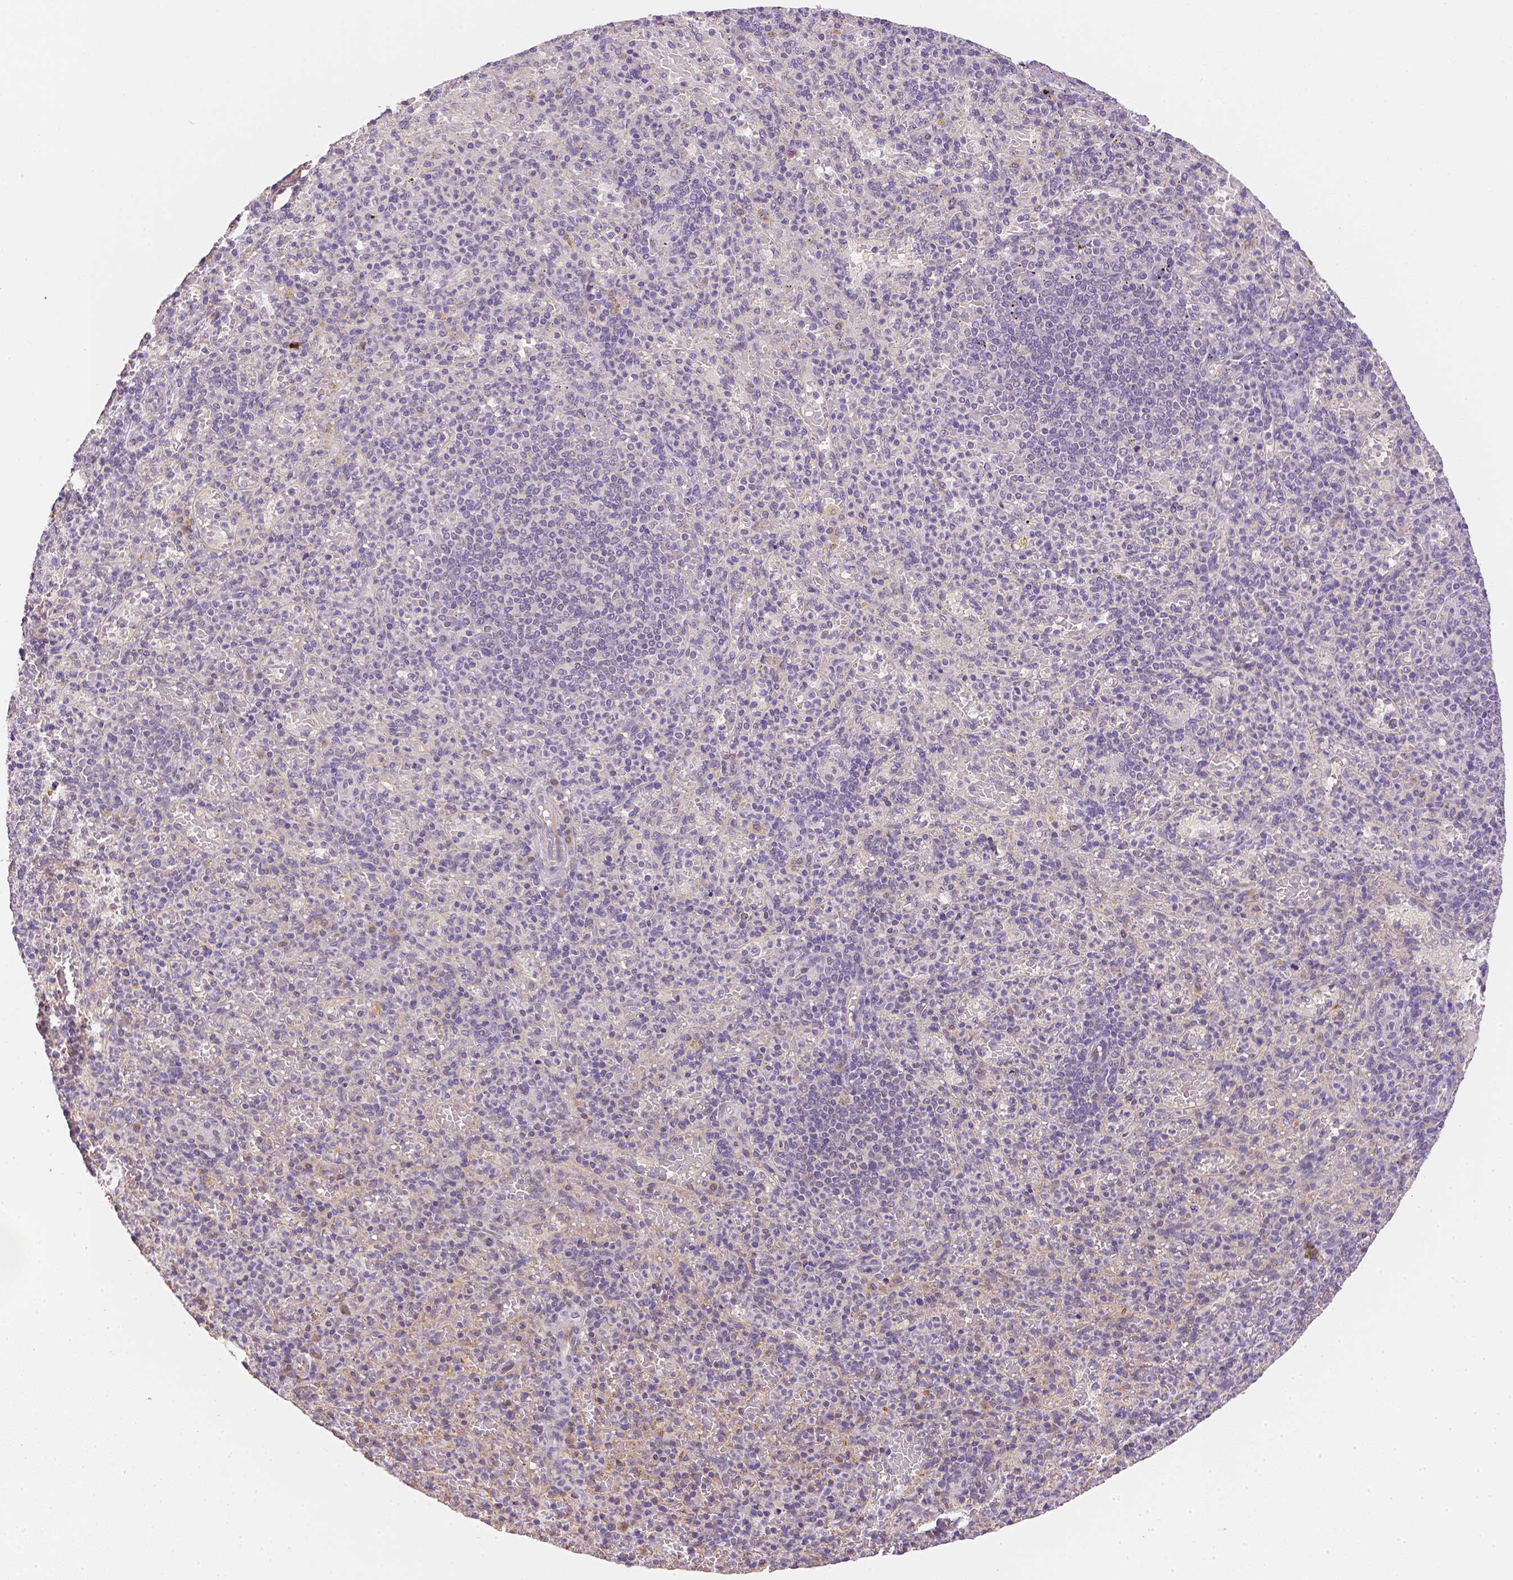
{"staining": {"intensity": "negative", "quantity": "none", "location": "none"}, "tissue": "spleen", "cell_type": "Cells in red pulp", "image_type": "normal", "snomed": [{"axis": "morphology", "description": "Normal tissue, NOS"}, {"axis": "topography", "description": "Spleen"}], "caption": "DAB immunohistochemical staining of unremarkable spleen displays no significant staining in cells in red pulp.", "gene": "C10orf67", "patient": {"sex": "female", "age": 74}}